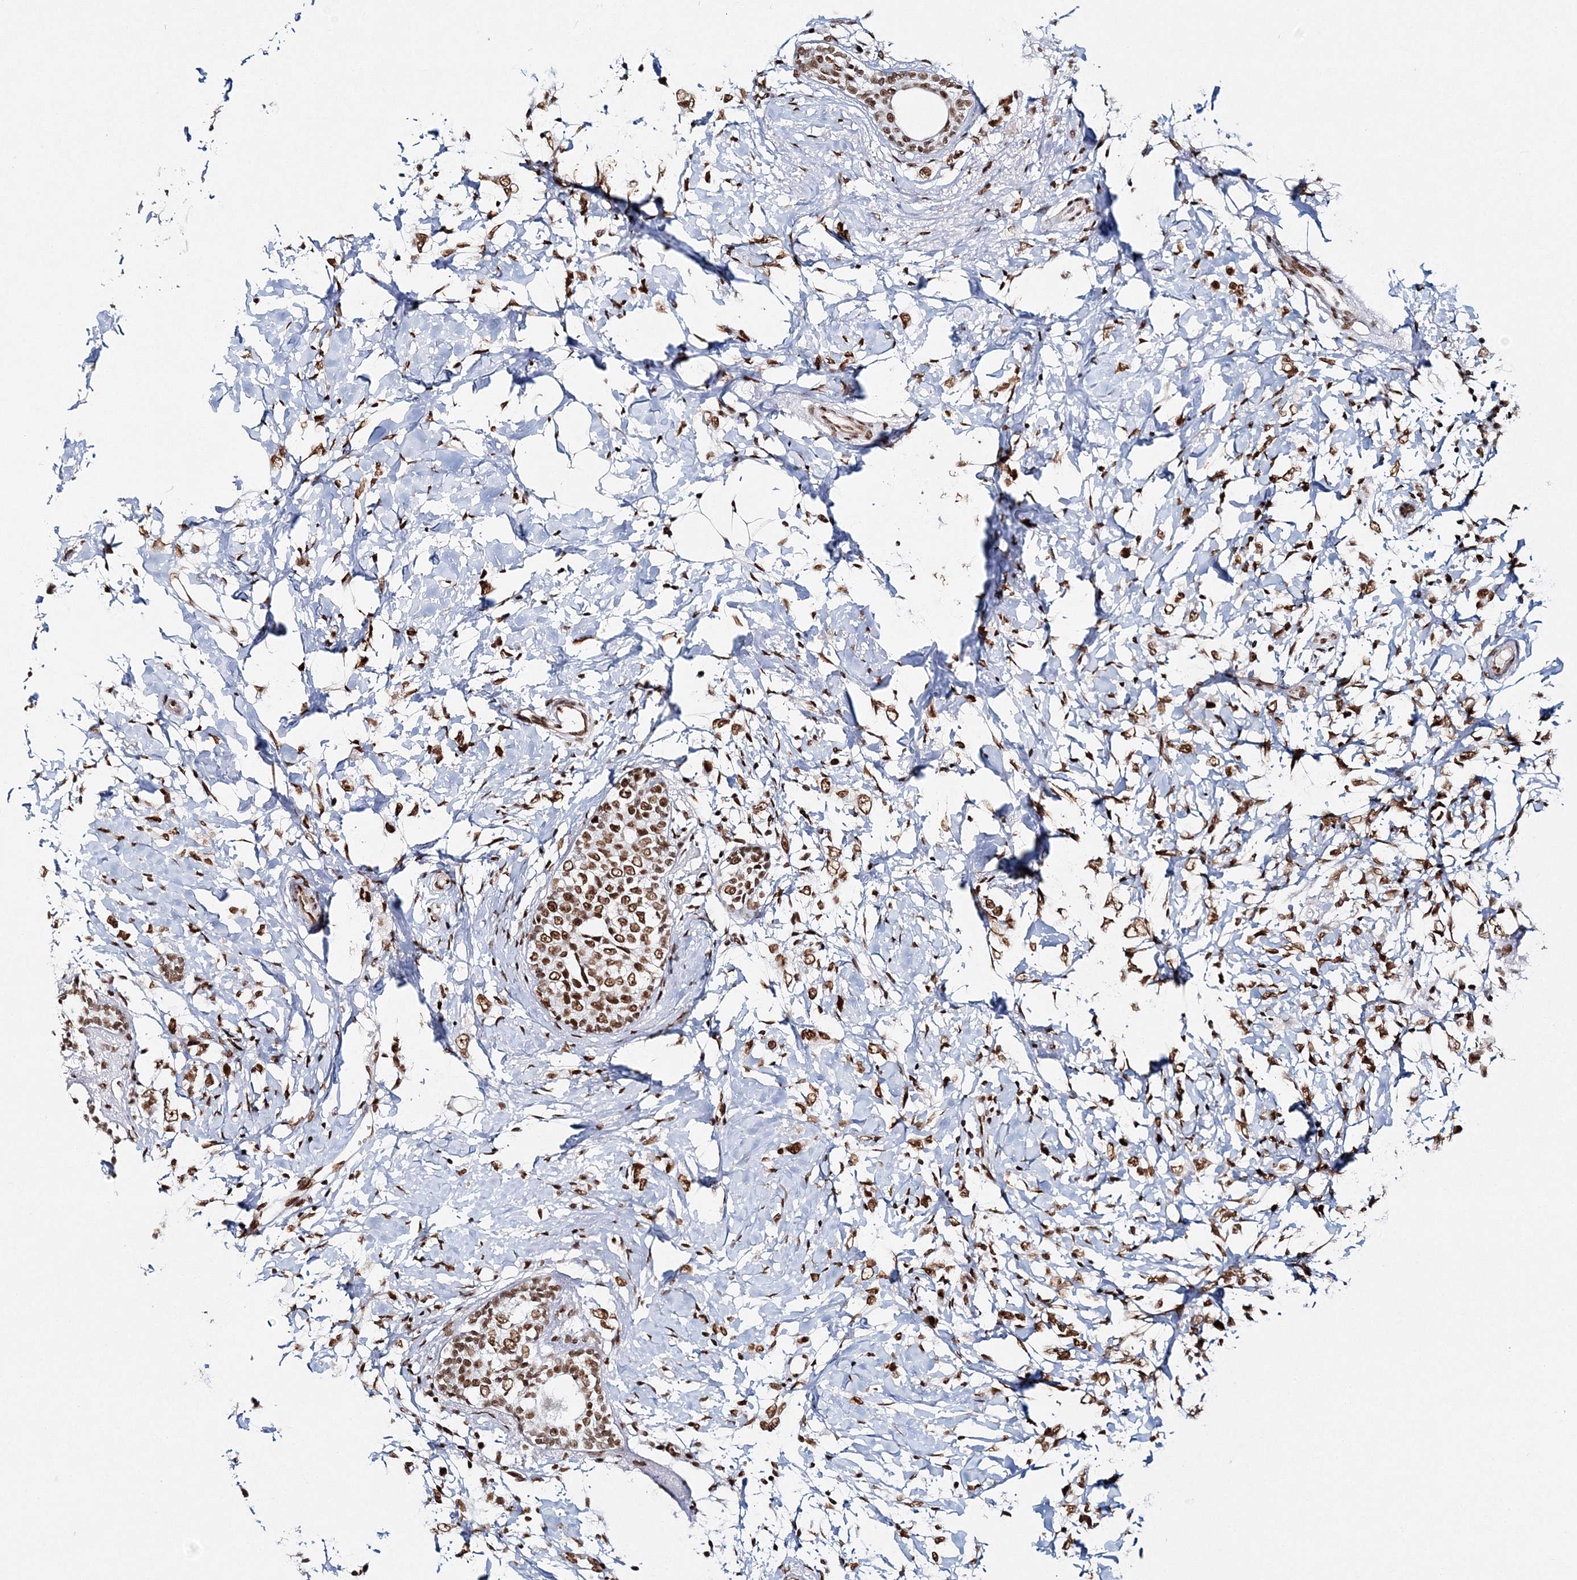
{"staining": {"intensity": "moderate", "quantity": ">75%", "location": "nuclear"}, "tissue": "breast cancer", "cell_type": "Tumor cells", "image_type": "cancer", "snomed": [{"axis": "morphology", "description": "Normal tissue, NOS"}, {"axis": "morphology", "description": "Lobular carcinoma"}, {"axis": "topography", "description": "Breast"}], "caption": "Breast lobular carcinoma stained with DAB immunohistochemistry (IHC) exhibits medium levels of moderate nuclear expression in approximately >75% of tumor cells. The staining is performed using DAB brown chromogen to label protein expression. The nuclei are counter-stained blue using hematoxylin.", "gene": "QRICH1", "patient": {"sex": "female", "age": 47}}